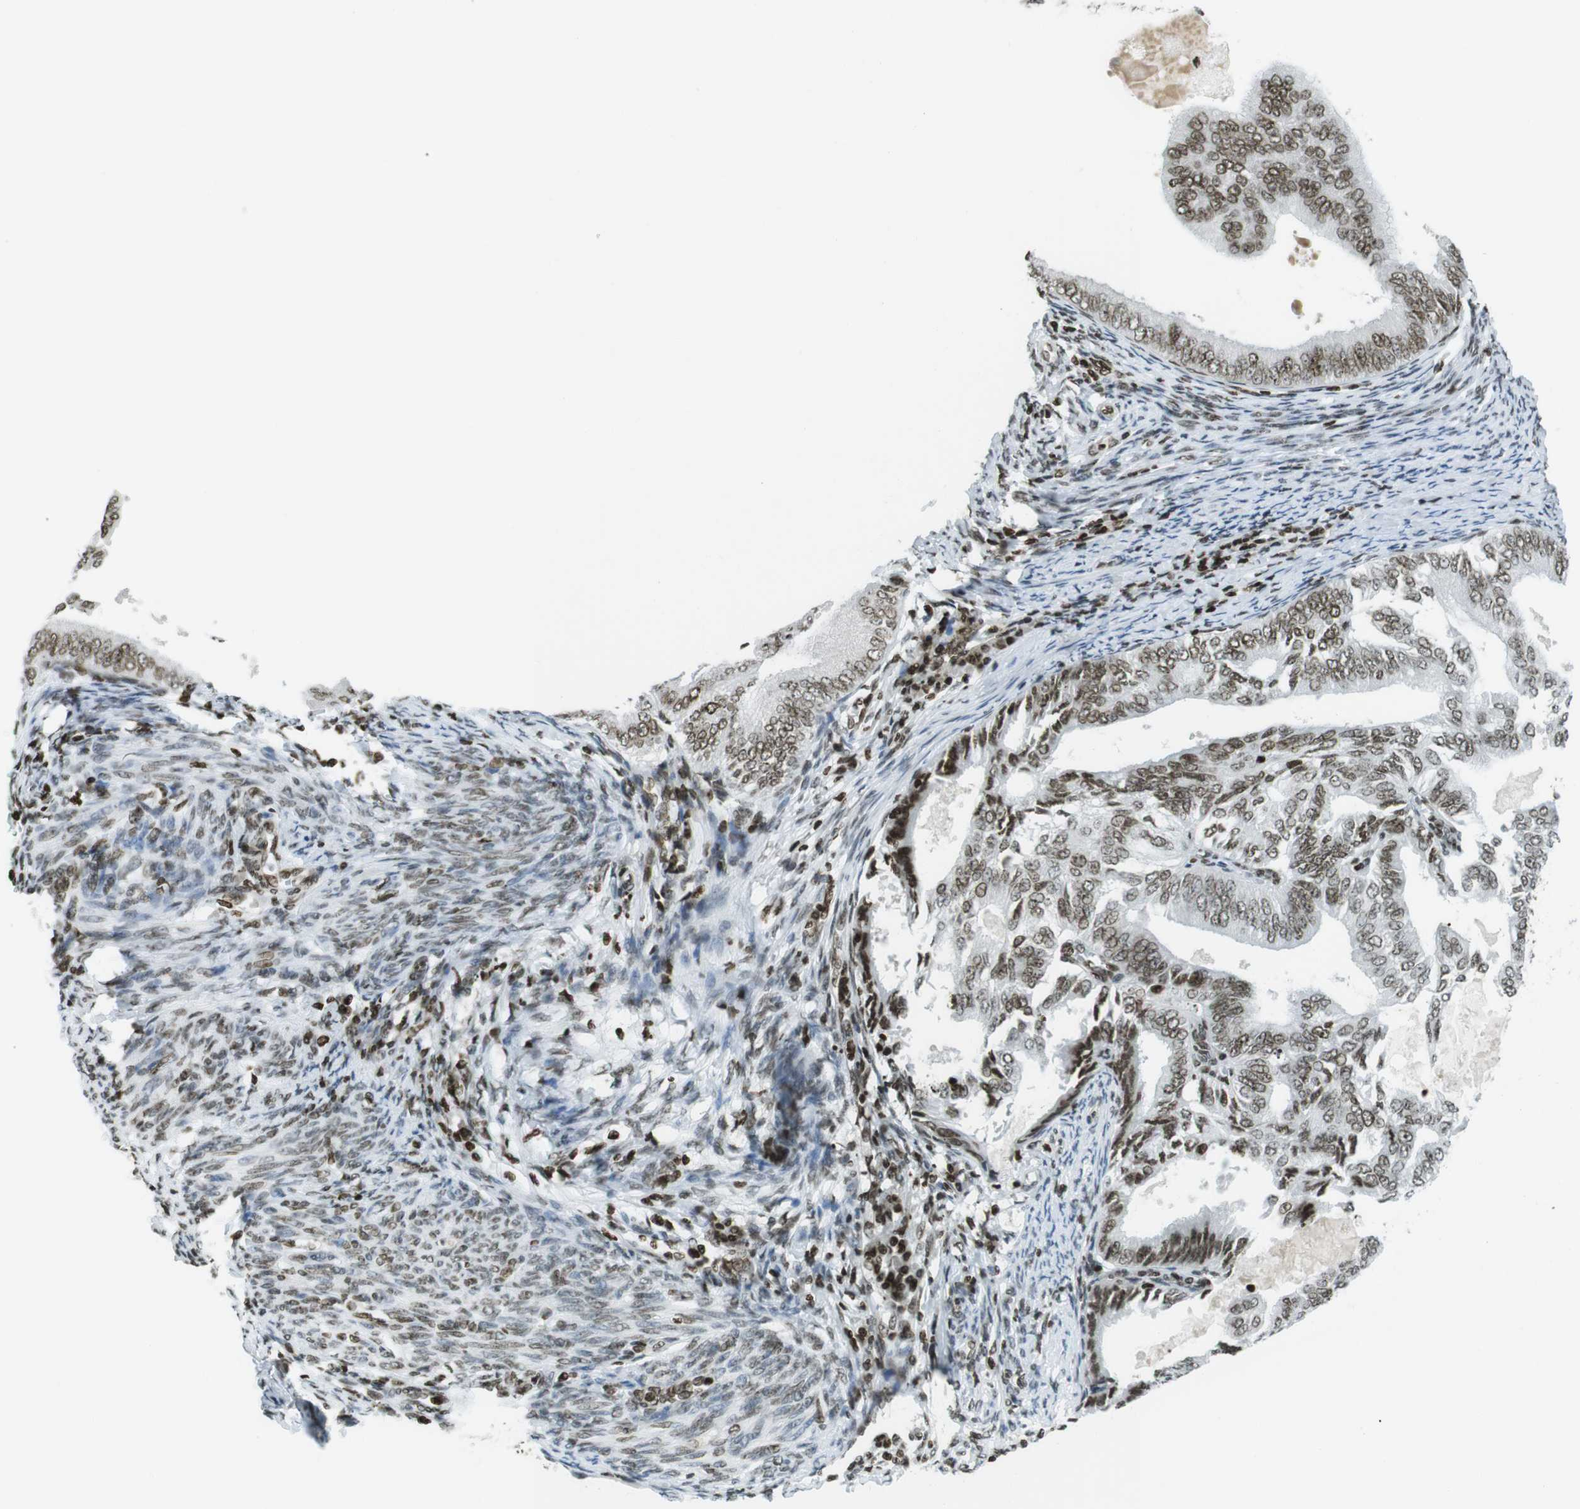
{"staining": {"intensity": "moderate", "quantity": ">75%", "location": "nuclear"}, "tissue": "endometrial cancer", "cell_type": "Tumor cells", "image_type": "cancer", "snomed": [{"axis": "morphology", "description": "Adenocarcinoma, NOS"}, {"axis": "topography", "description": "Endometrium"}], "caption": "Immunohistochemical staining of human endometrial cancer (adenocarcinoma) displays medium levels of moderate nuclear positivity in about >75% of tumor cells.", "gene": "H2AC8", "patient": {"sex": "female", "age": 58}}